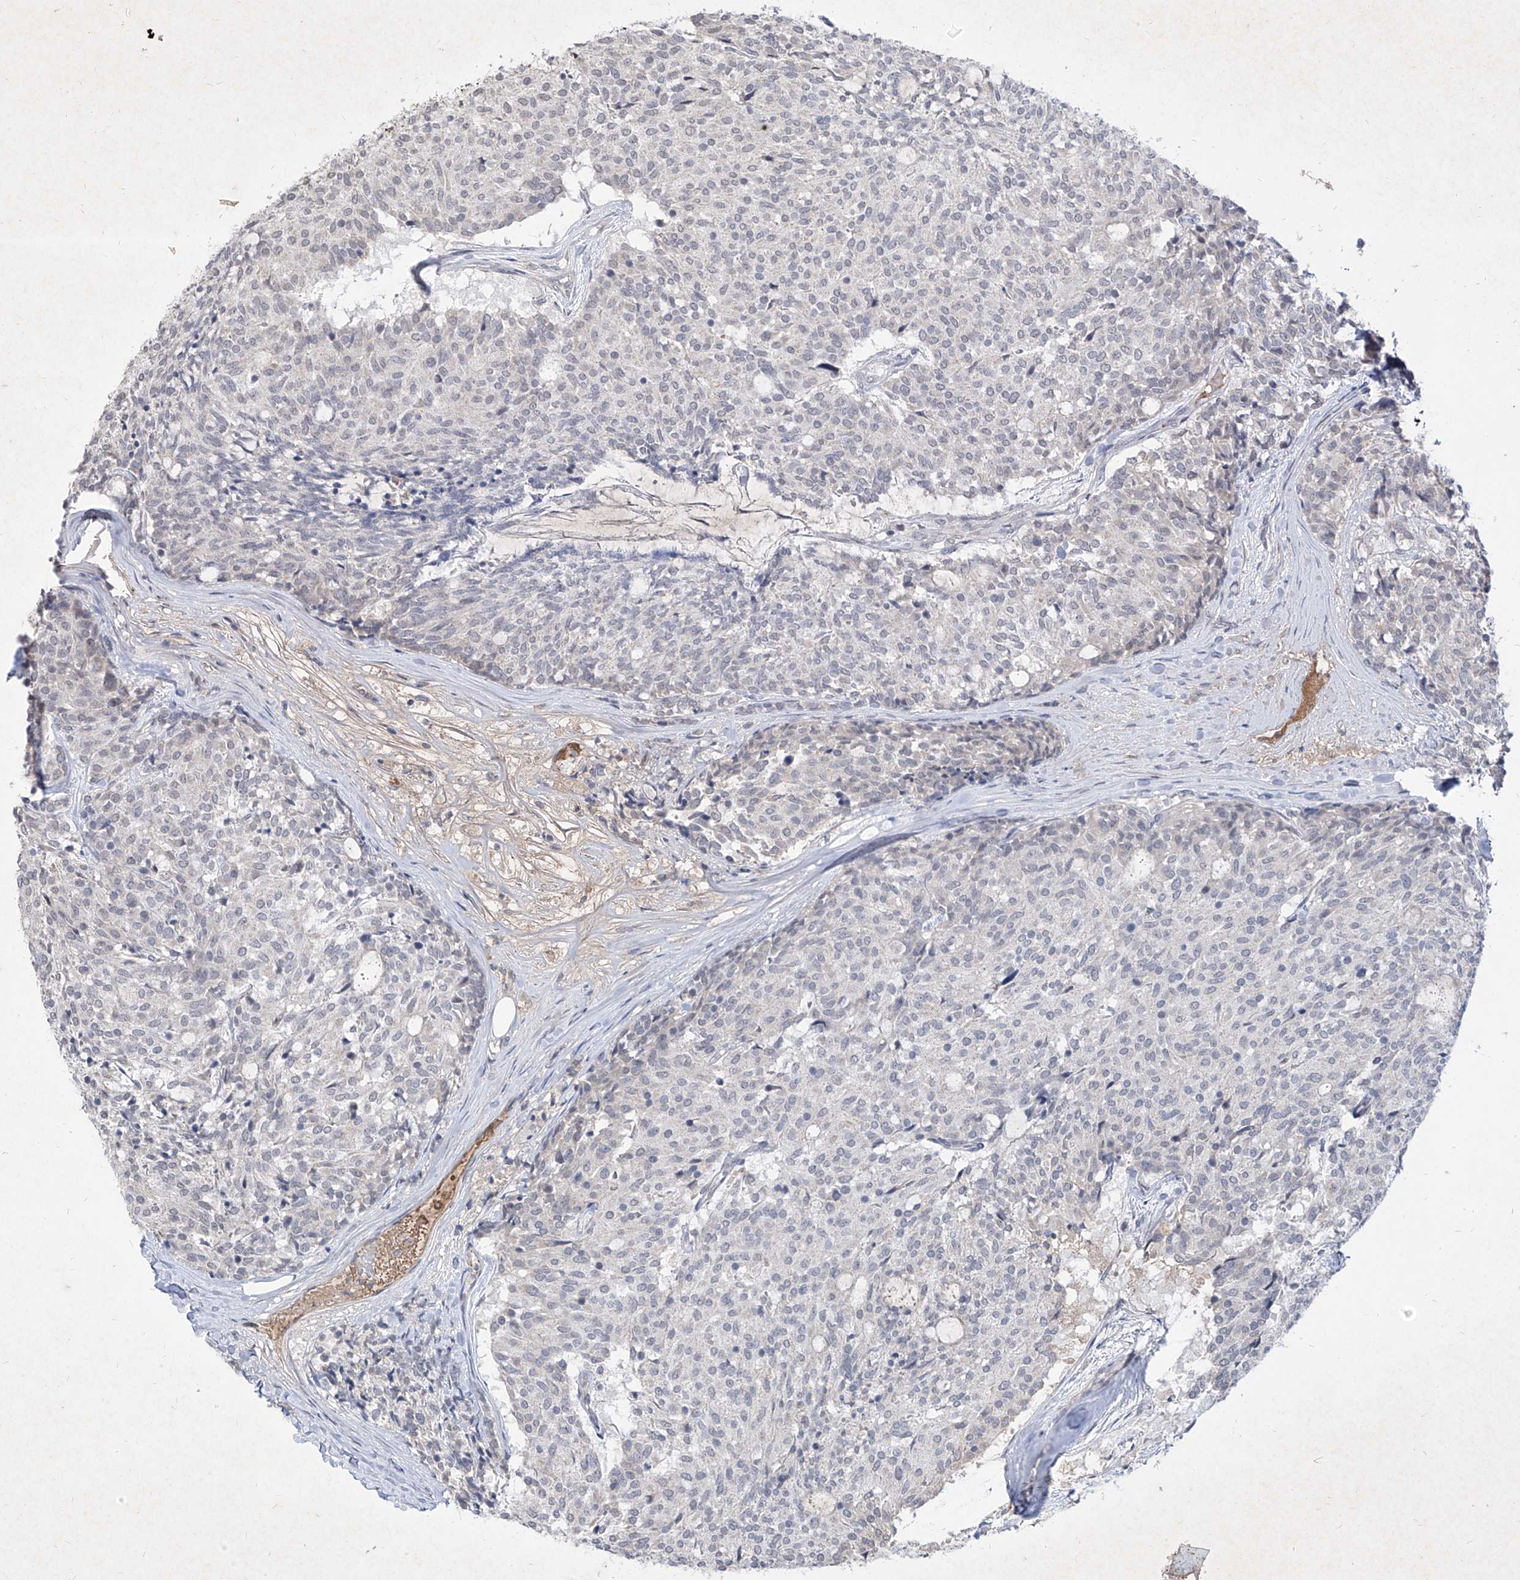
{"staining": {"intensity": "negative", "quantity": "none", "location": "none"}, "tissue": "carcinoid", "cell_type": "Tumor cells", "image_type": "cancer", "snomed": [{"axis": "morphology", "description": "Carcinoid, malignant, NOS"}, {"axis": "topography", "description": "Pancreas"}], "caption": "This is an immunohistochemistry (IHC) micrograph of malignant carcinoid. There is no staining in tumor cells.", "gene": "C4A", "patient": {"sex": "female", "age": 54}}